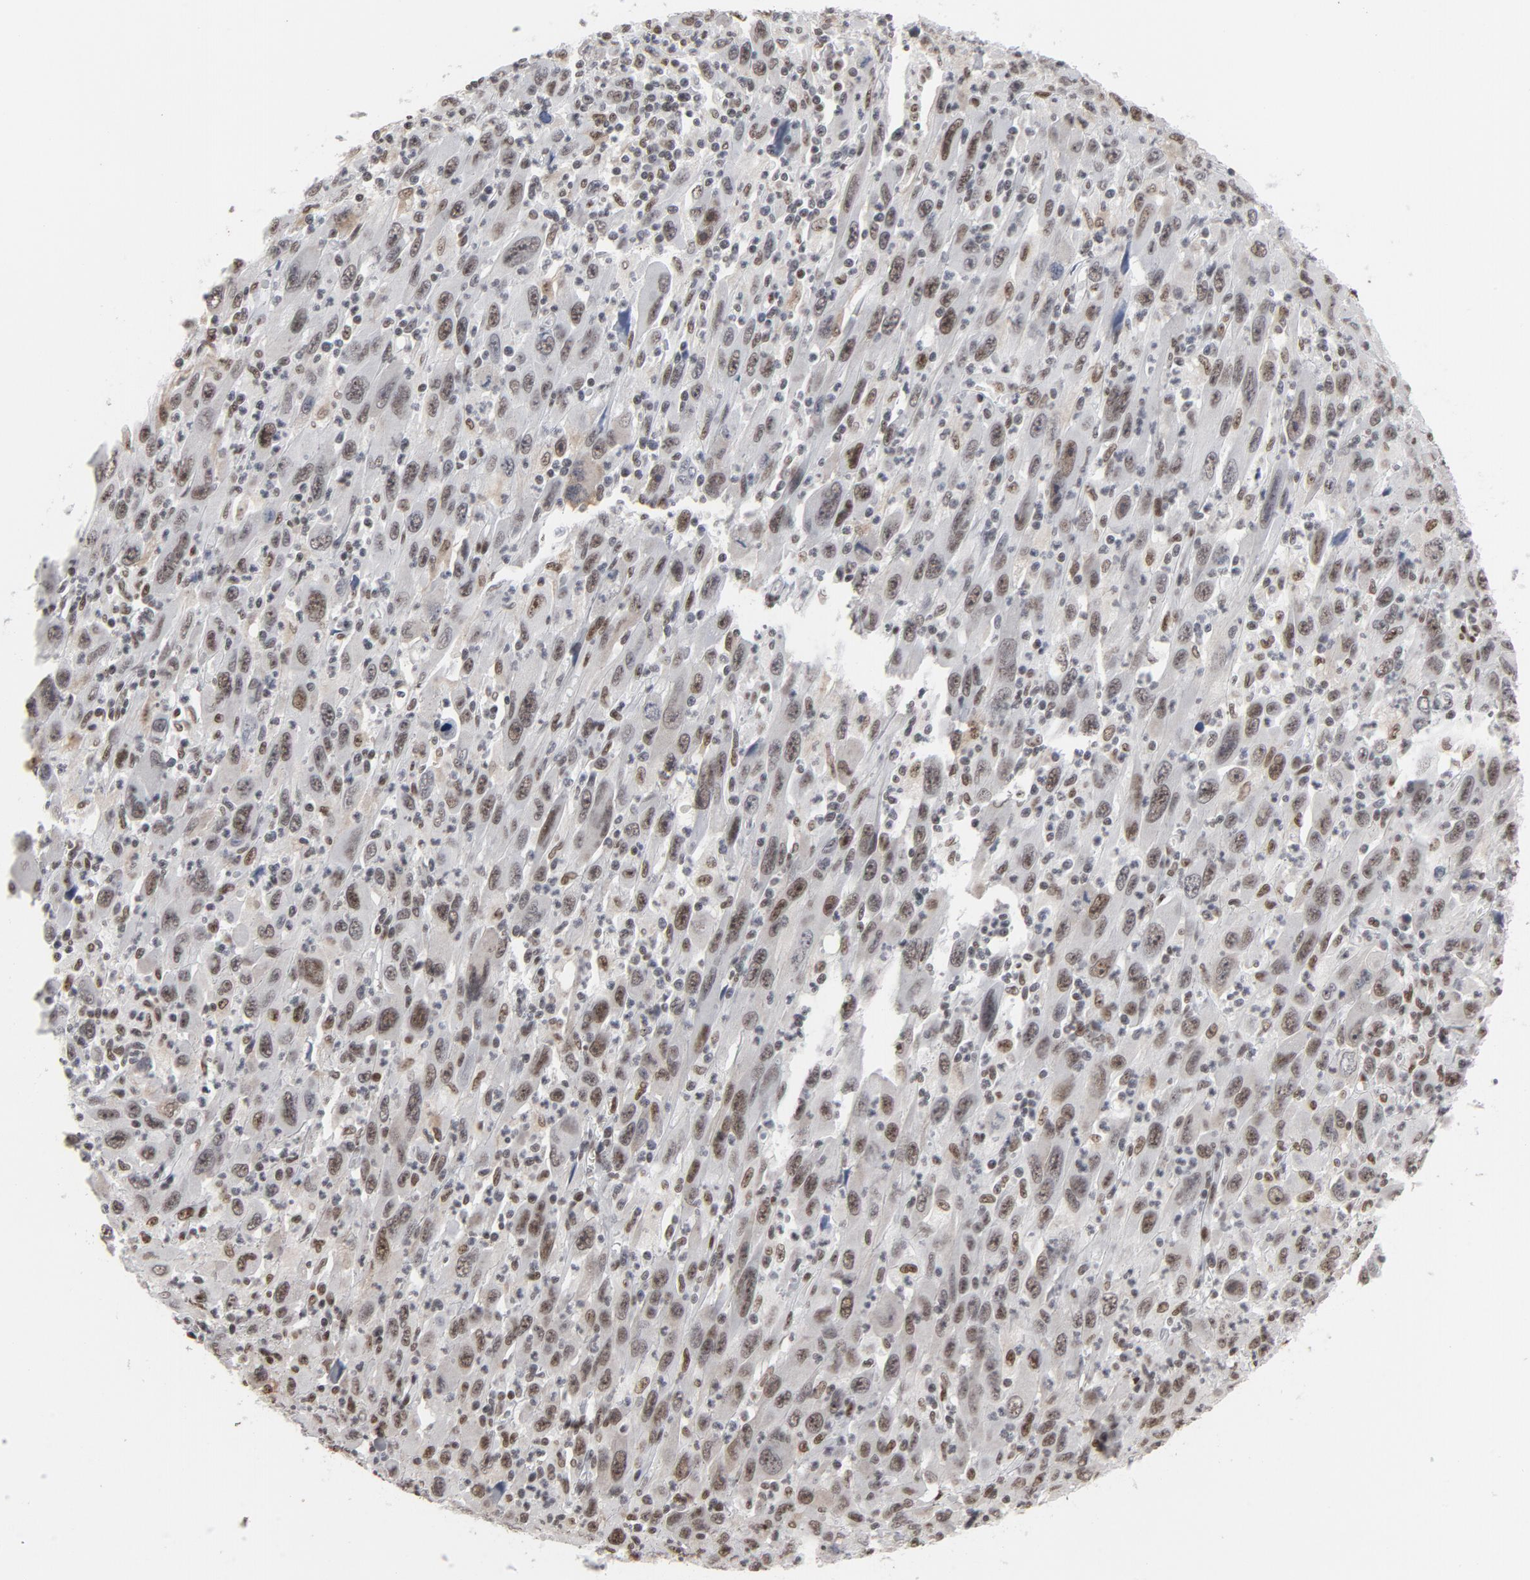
{"staining": {"intensity": "moderate", "quantity": ">75%", "location": "nuclear"}, "tissue": "melanoma", "cell_type": "Tumor cells", "image_type": "cancer", "snomed": [{"axis": "morphology", "description": "Malignant melanoma, Metastatic site"}, {"axis": "topography", "description": "Skin"}], "caption": "Protein expression analysis of human melanoma reveals moderate nuclear expression in approximately >75% of tumor cells.", "gene": "MRE11", "patient": {"sex": "female", "age": 56}}